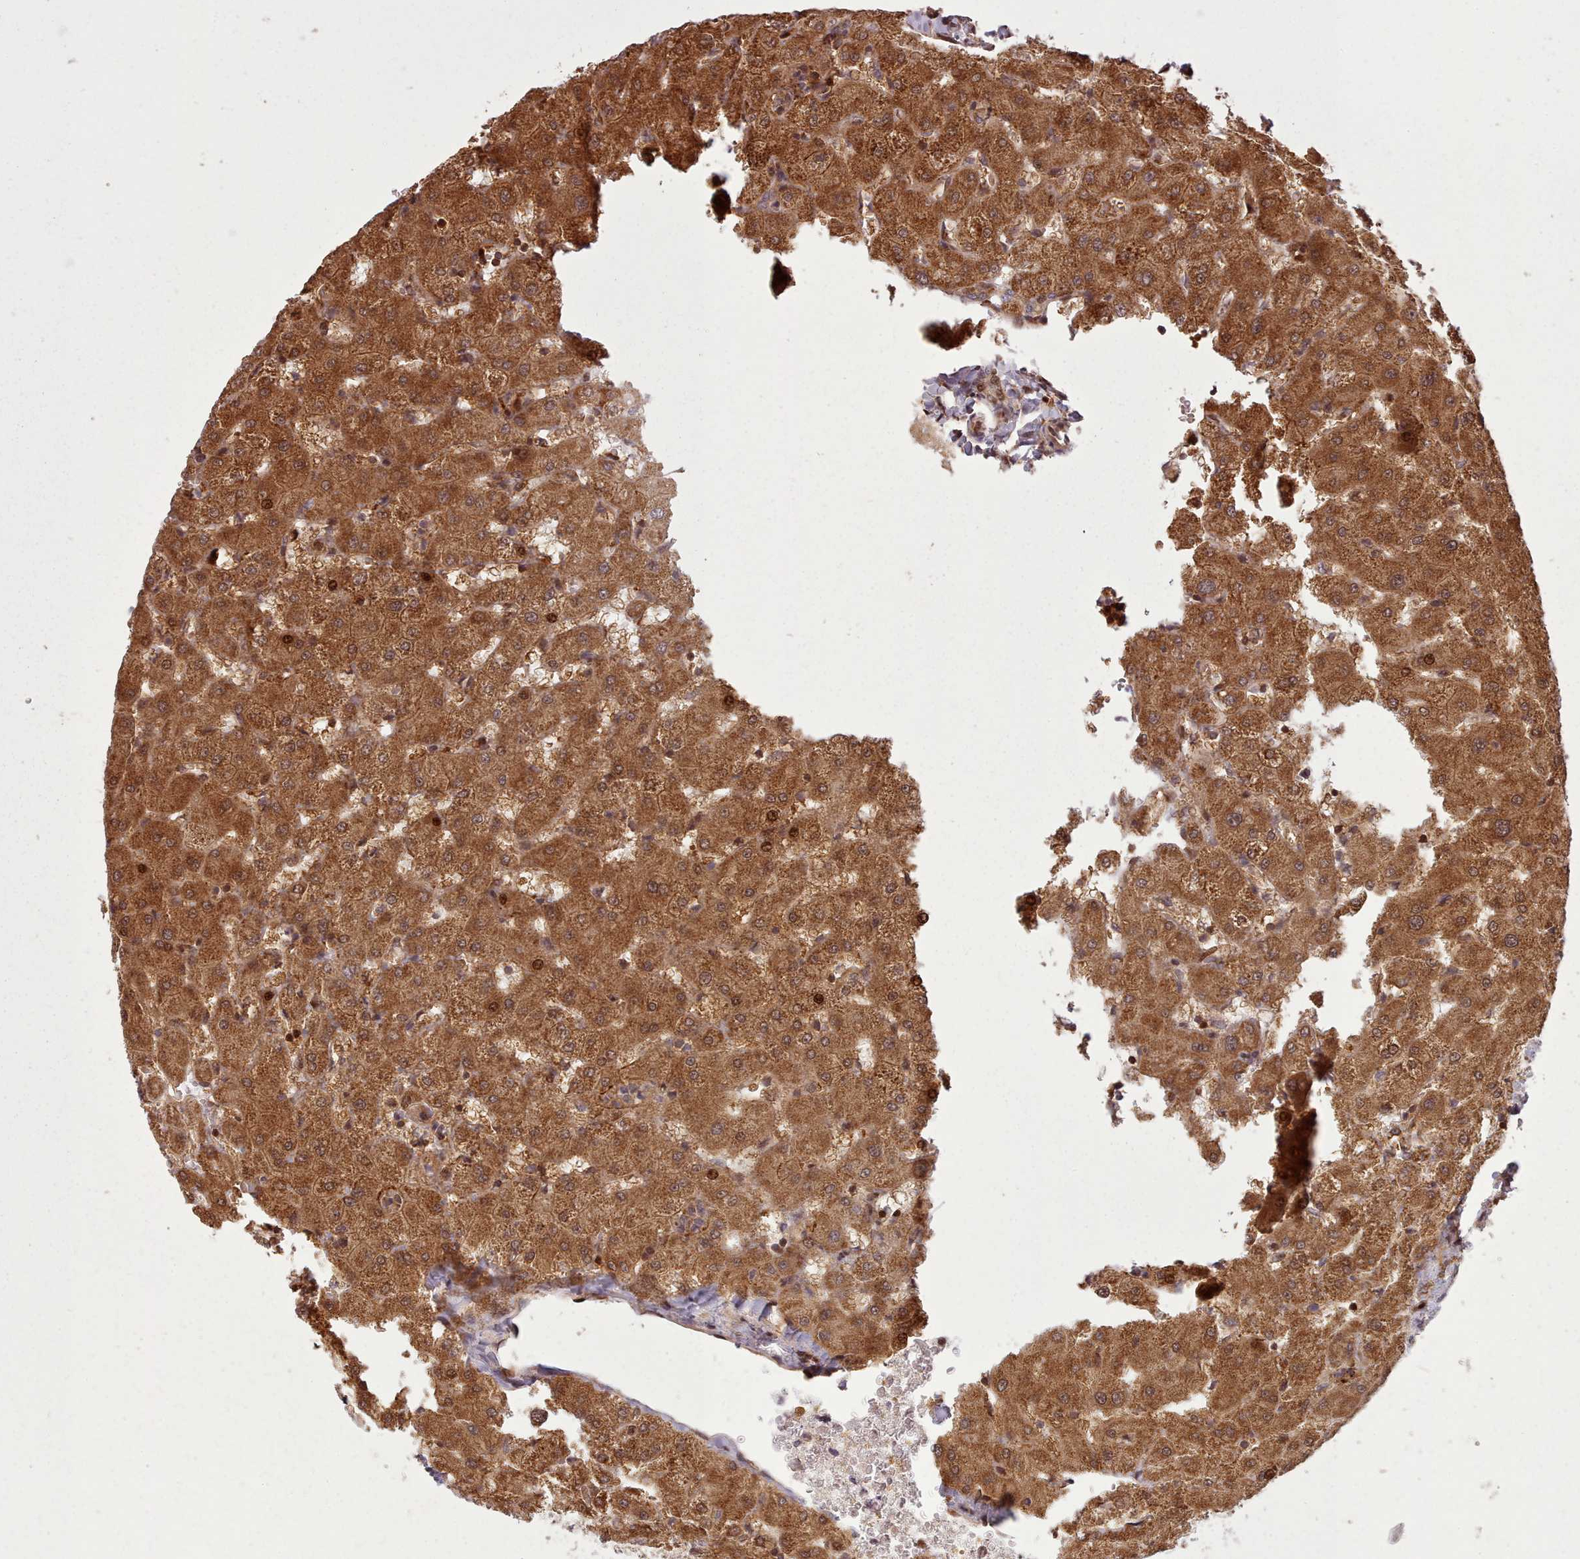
{"staining": {"intensity": "moderate", "quantity": ">75%", "location": "cytoplasmic/membranous,nuclear"}, "tissue": "liver", "cell_type": "Cholangiocytes", "image_type": "normal", "snomed": [{"axis": "morphology", "description": "Normal tissue, NOS"}, {"axis": "topography", "description": "Liver"}], "caption": "Liver stained with IHC demonstrates moderate cytoplasmic/membranous,nuclear expression in about >75% of cholangiocytes.", "gene": "NLRP7", "patient": {"sex": "female", "age": 63}}